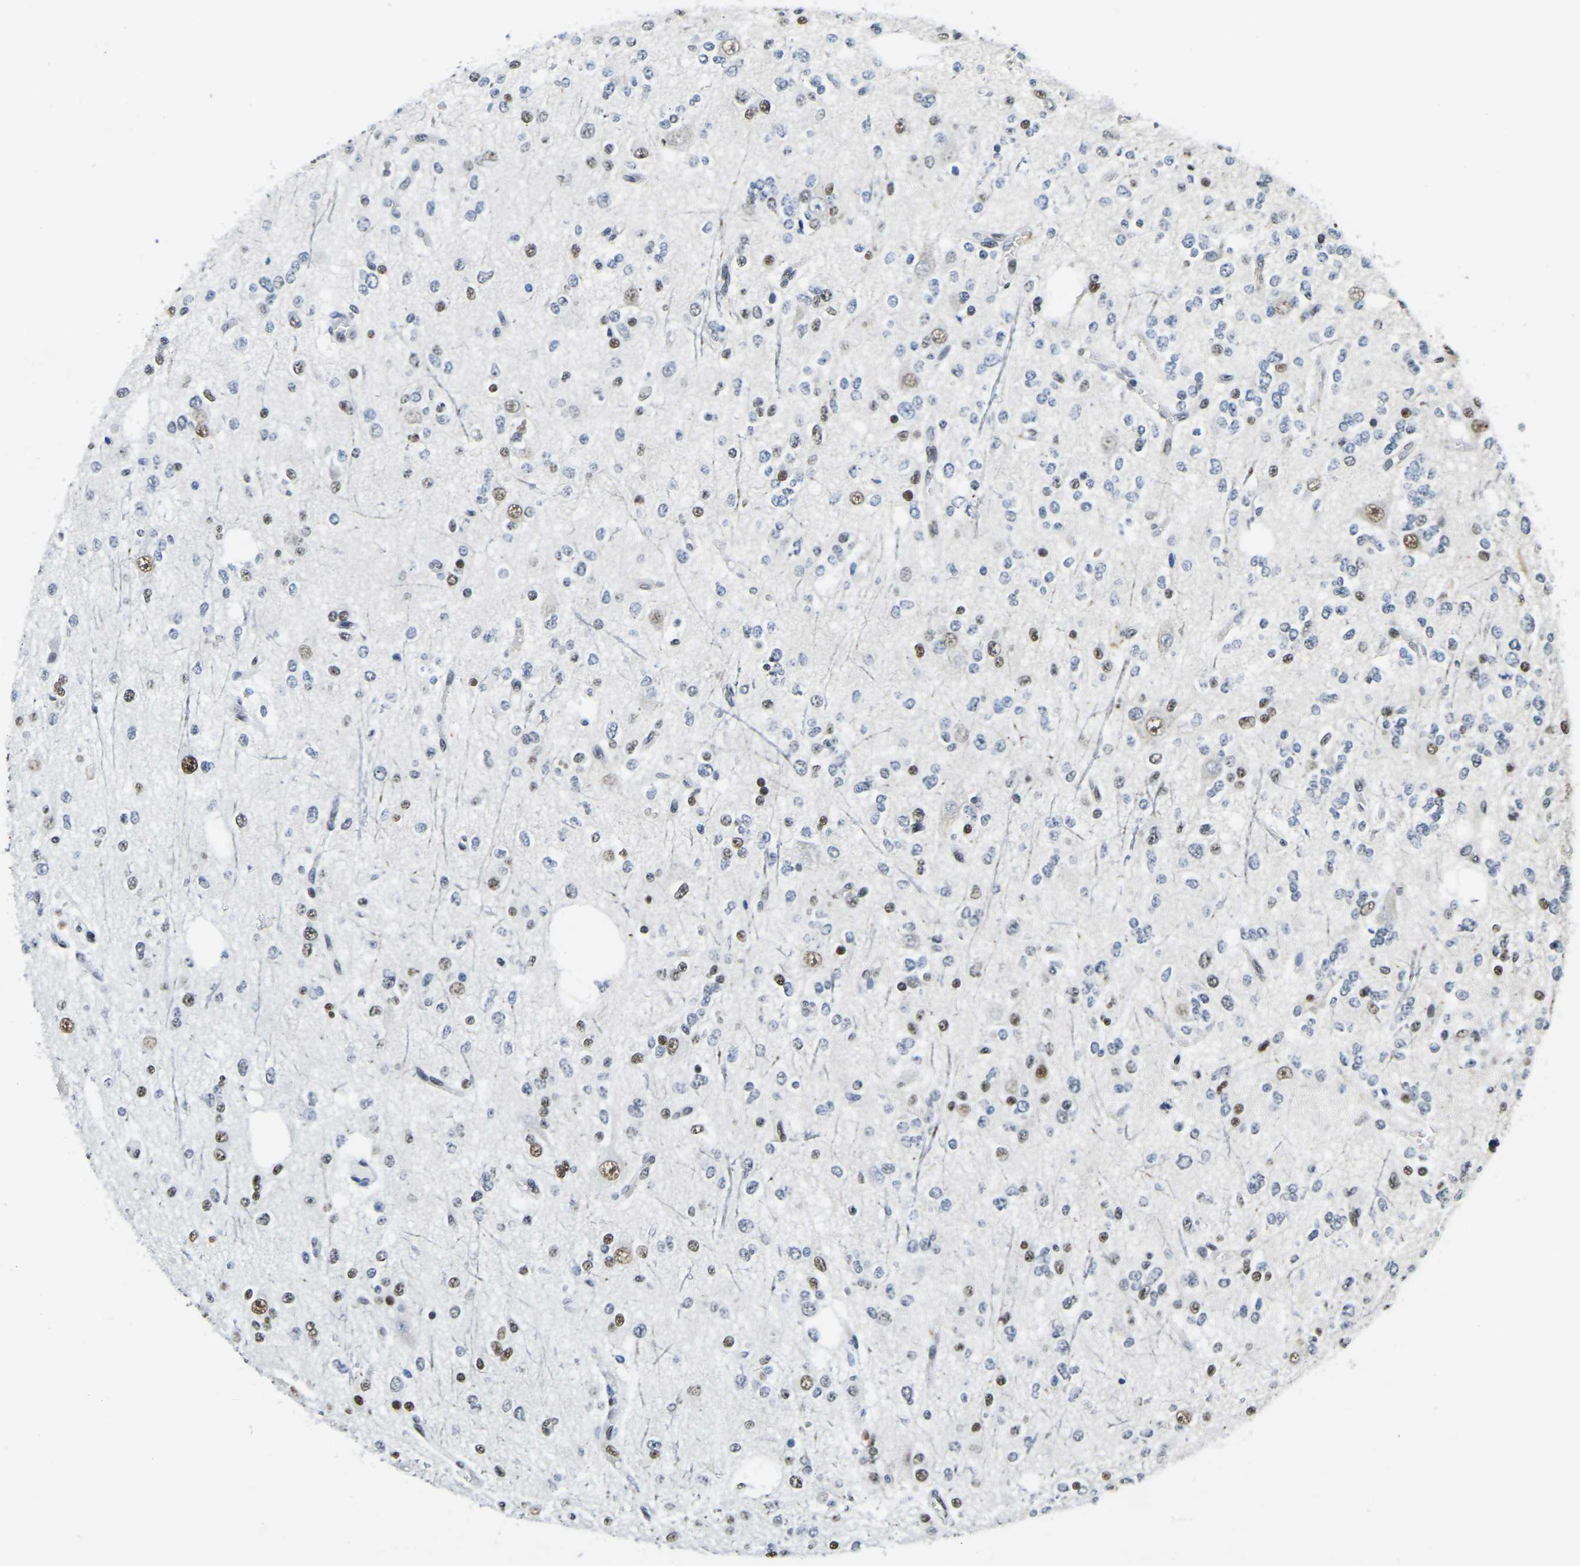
{"staining": {"intensity": "moderate", "quantity": "25%-75%", "location": "nuclear"}, "tissue": "glioma", "cell_type": "Tumor cells", "image_type": "cancer", "snomed": [{"axis": "morphology", "description": "Glioma, malignant, Low grade"}, {"axis": "topography", "description": "Brain"}], "caption": "Approximately 25%-75% of tumor cells in malignant glioma (low-grade) display moderate nuclear protein positivity as visualized by brown immunohistochemical staining.", "gene": "UBA1", "patient": {"sex": "male", "age": 38}}